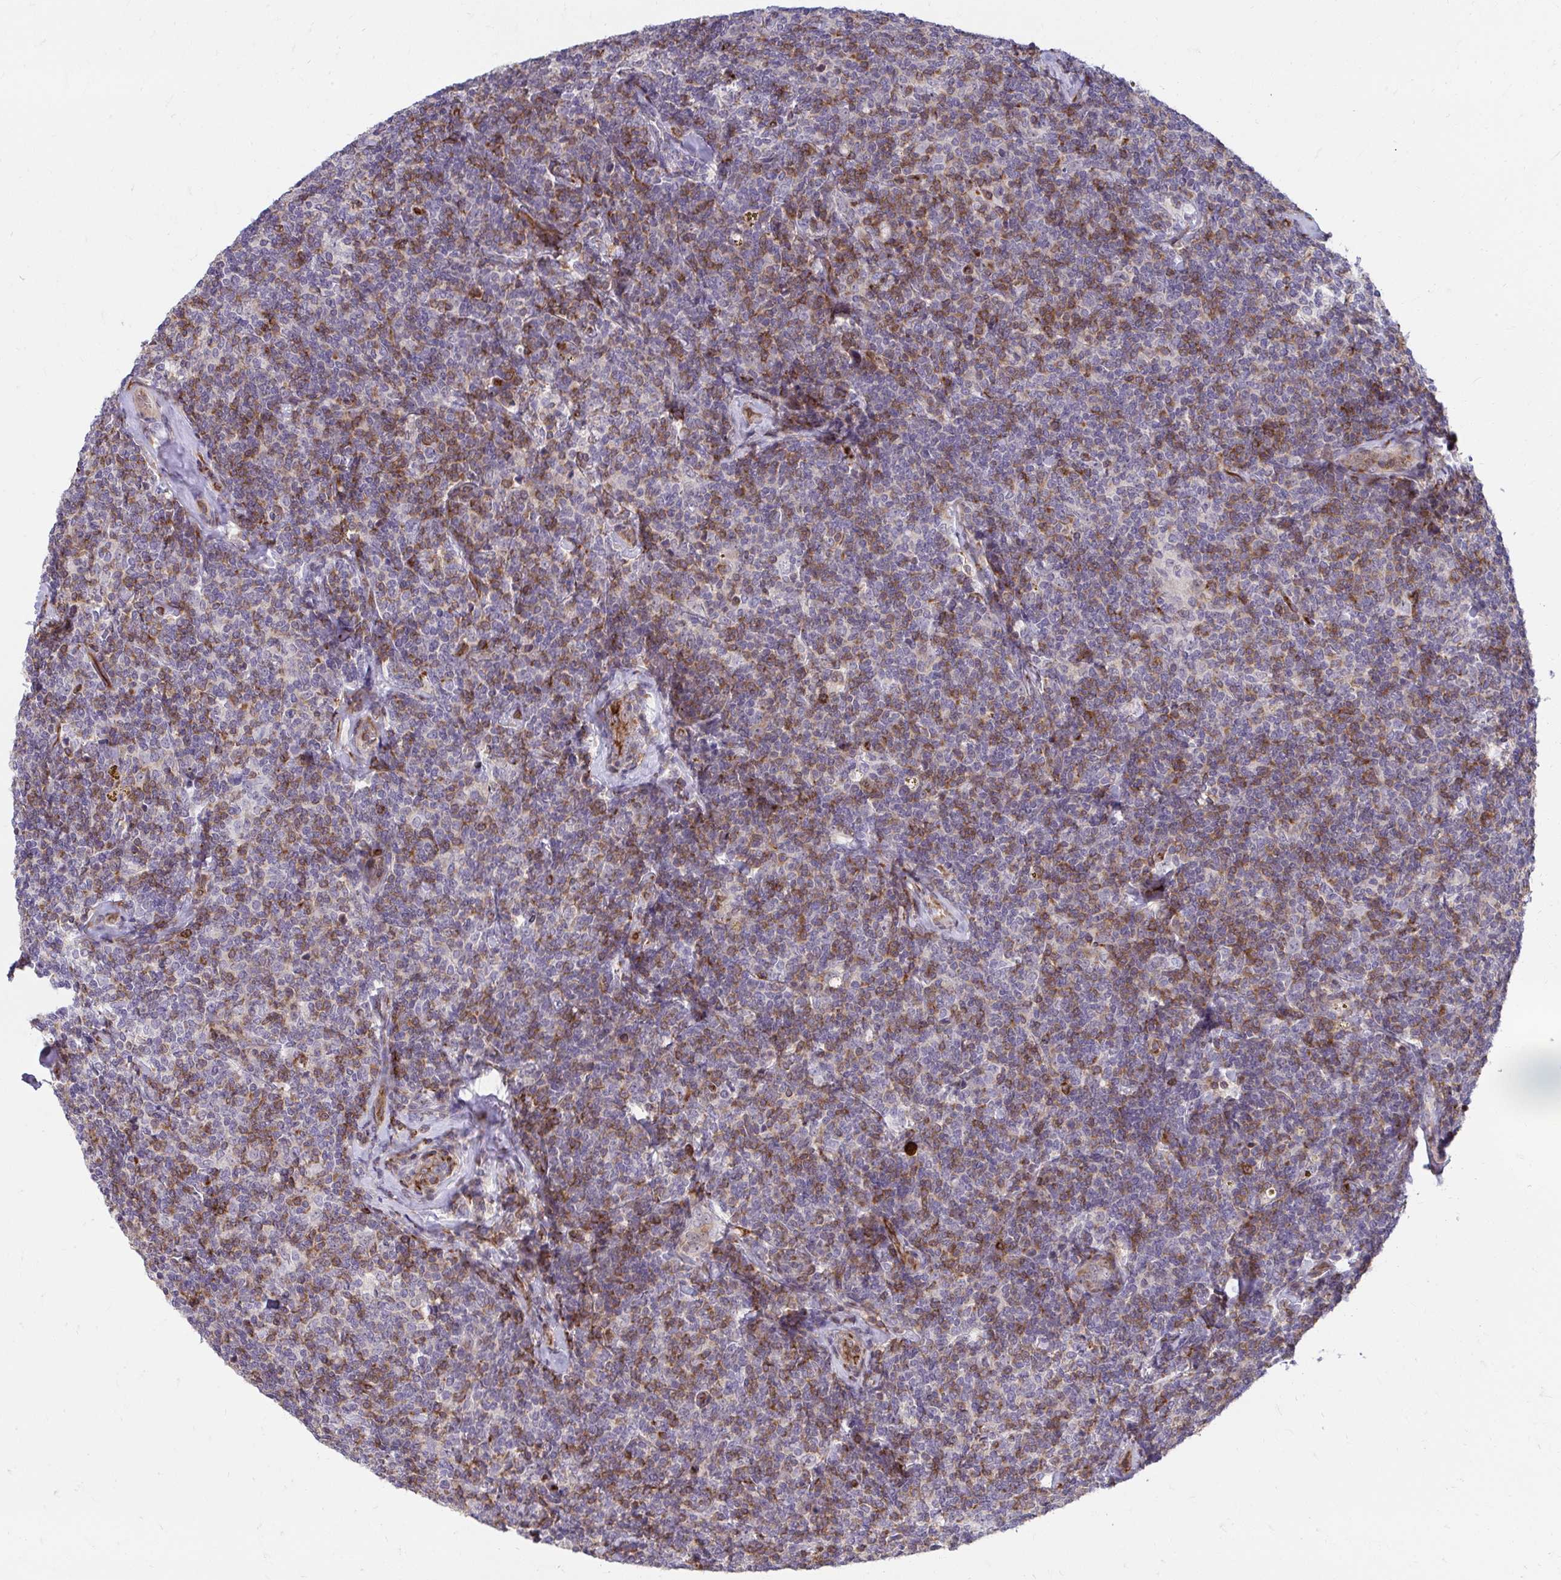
{"staining": {"intensity": "moderate", "quantity": "25%-75%", "location": "cytoplasmic/membranous"}, "tissue": "lymphoma", "cell_type": "Tumor cells", "image_type": "cancer", "snomed": [{"axis": "morphology", "description": "Malignant lymphoma, non-Hodgkin's type, Low grade"}, {"axis": "topography", "description": "Lymph node"}], "caption": "This histopathology image shows immunohistochemistry (IHC) staining of human lymphoma, with medium moderate cytoplasmic/membranous staining in approximately 25%-75% of tumor cells.", "gene": "FOXN3", "patient": {"sex": "female", "age": 56}}